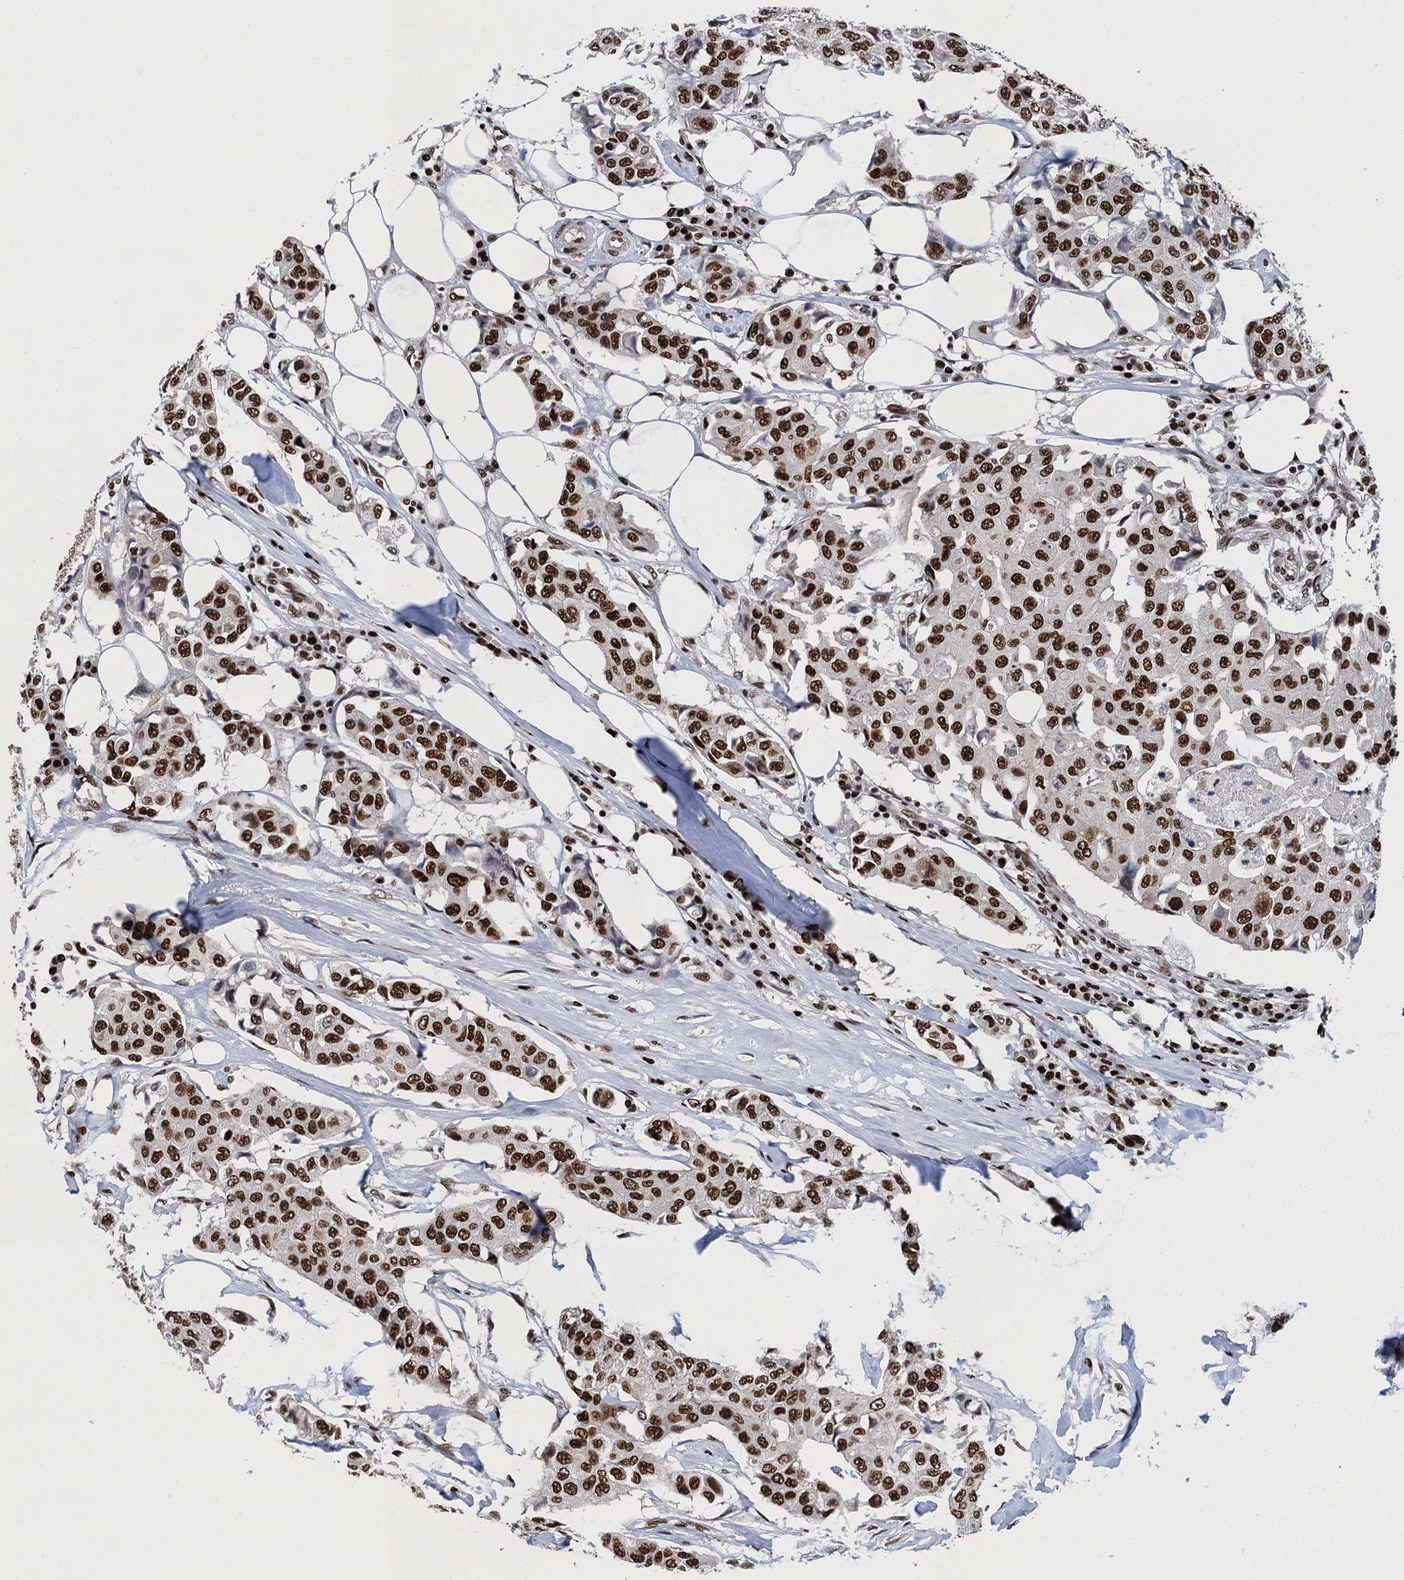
{"staining": {"intensity": "strong", "quantity": ">75%", "location": "nuclear"}, "tissue": "breast cancer", "cell_type": "Tumor cells", "image_type": "cancer", "snomed": [{"axis": "morphology", "description": "Duct carcinoma"}, {"axis": "topography", "description": "Breast"}], "caption": "Immunohistochemical staining of human breast infiltrating ductal carcinoma shows strong nuclear protein staining in about >75% of tumor cells.", "gene": "PPP4R1", "patient": {"sex": "female", "age": 80}}